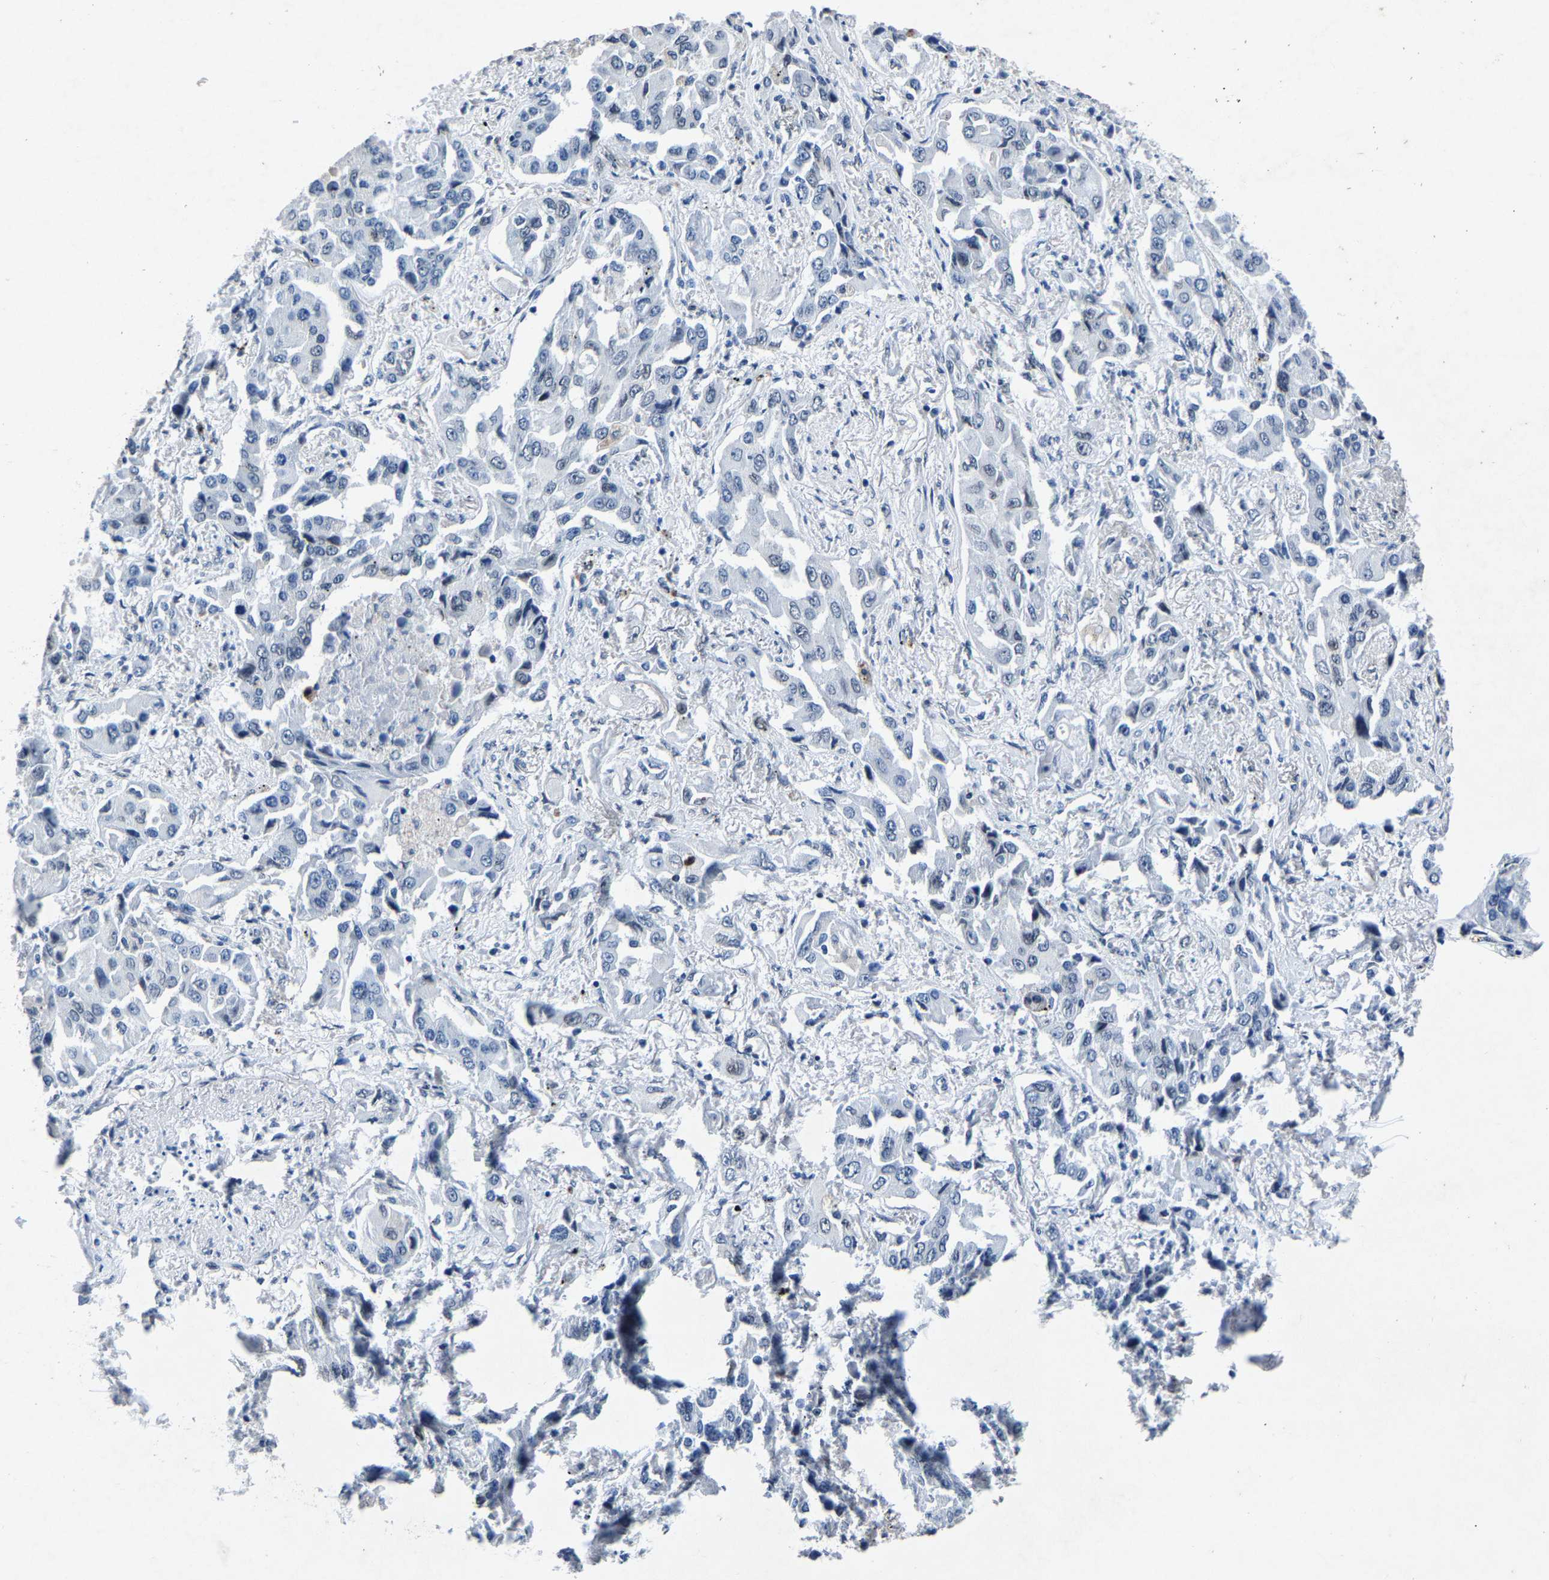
{"staining": {"intensity": "negative", "quantity": "none", "location": "none"}, "tissue": "lung cancer", "cell_type": "Tumor cells", "image_type": "cancer", "snomed": [{"axis": "morphology", "description": "Adenocarcinoma, NOS"}, {"axis": "topography", "description": "Lung"}], "caption": "IHC micrograph of neoplastic tissue: human adenocarcinoma (lung) stained with DAB demonstrates no significant protein staining in tumor cells.", "gene": "UBN2", "patient": {"sex": "female", "age": 65}}